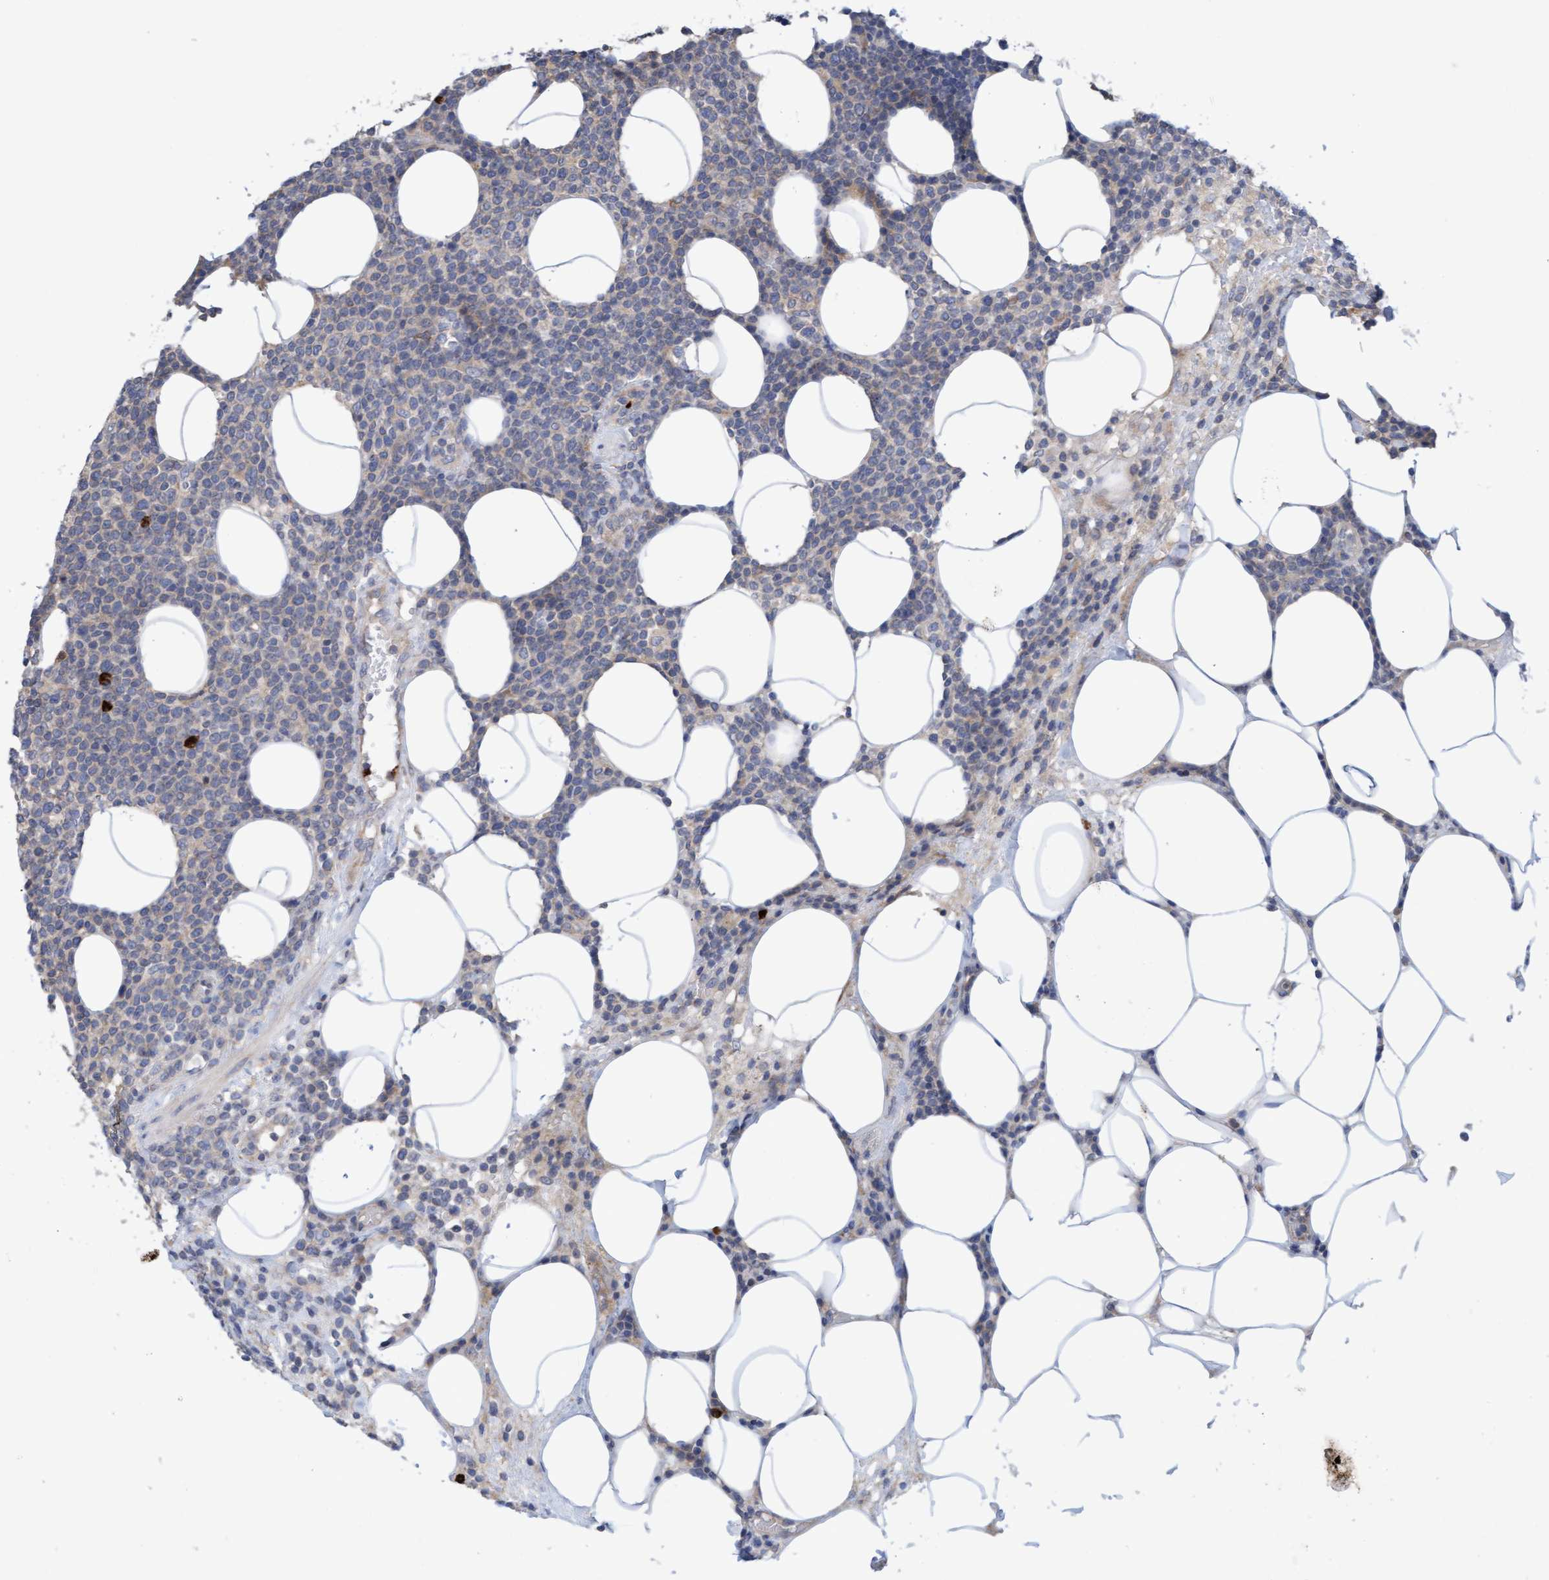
{"staining": {"intensity": "negative", "quantity": "none", "location": "none"}, "tissue": "lymphoma", "cell_type": "Tumor cells", "image_type": "cancer", "snomed": [{"axis": "morphology", "description": "Malignant lymphoma, non-Hodgkin's type, High grade"}, {"axis": "topography", "description": "Lymph node"}], "caption": "IHC histopathology image of neoplastic tissue: human lymphoma stained with DAB (3,3'-diaminobenzidine) displays no significant protein positivity in tumor cells.", "gene": "MMP8", "patient": {"sex": "male", "age": 61}}